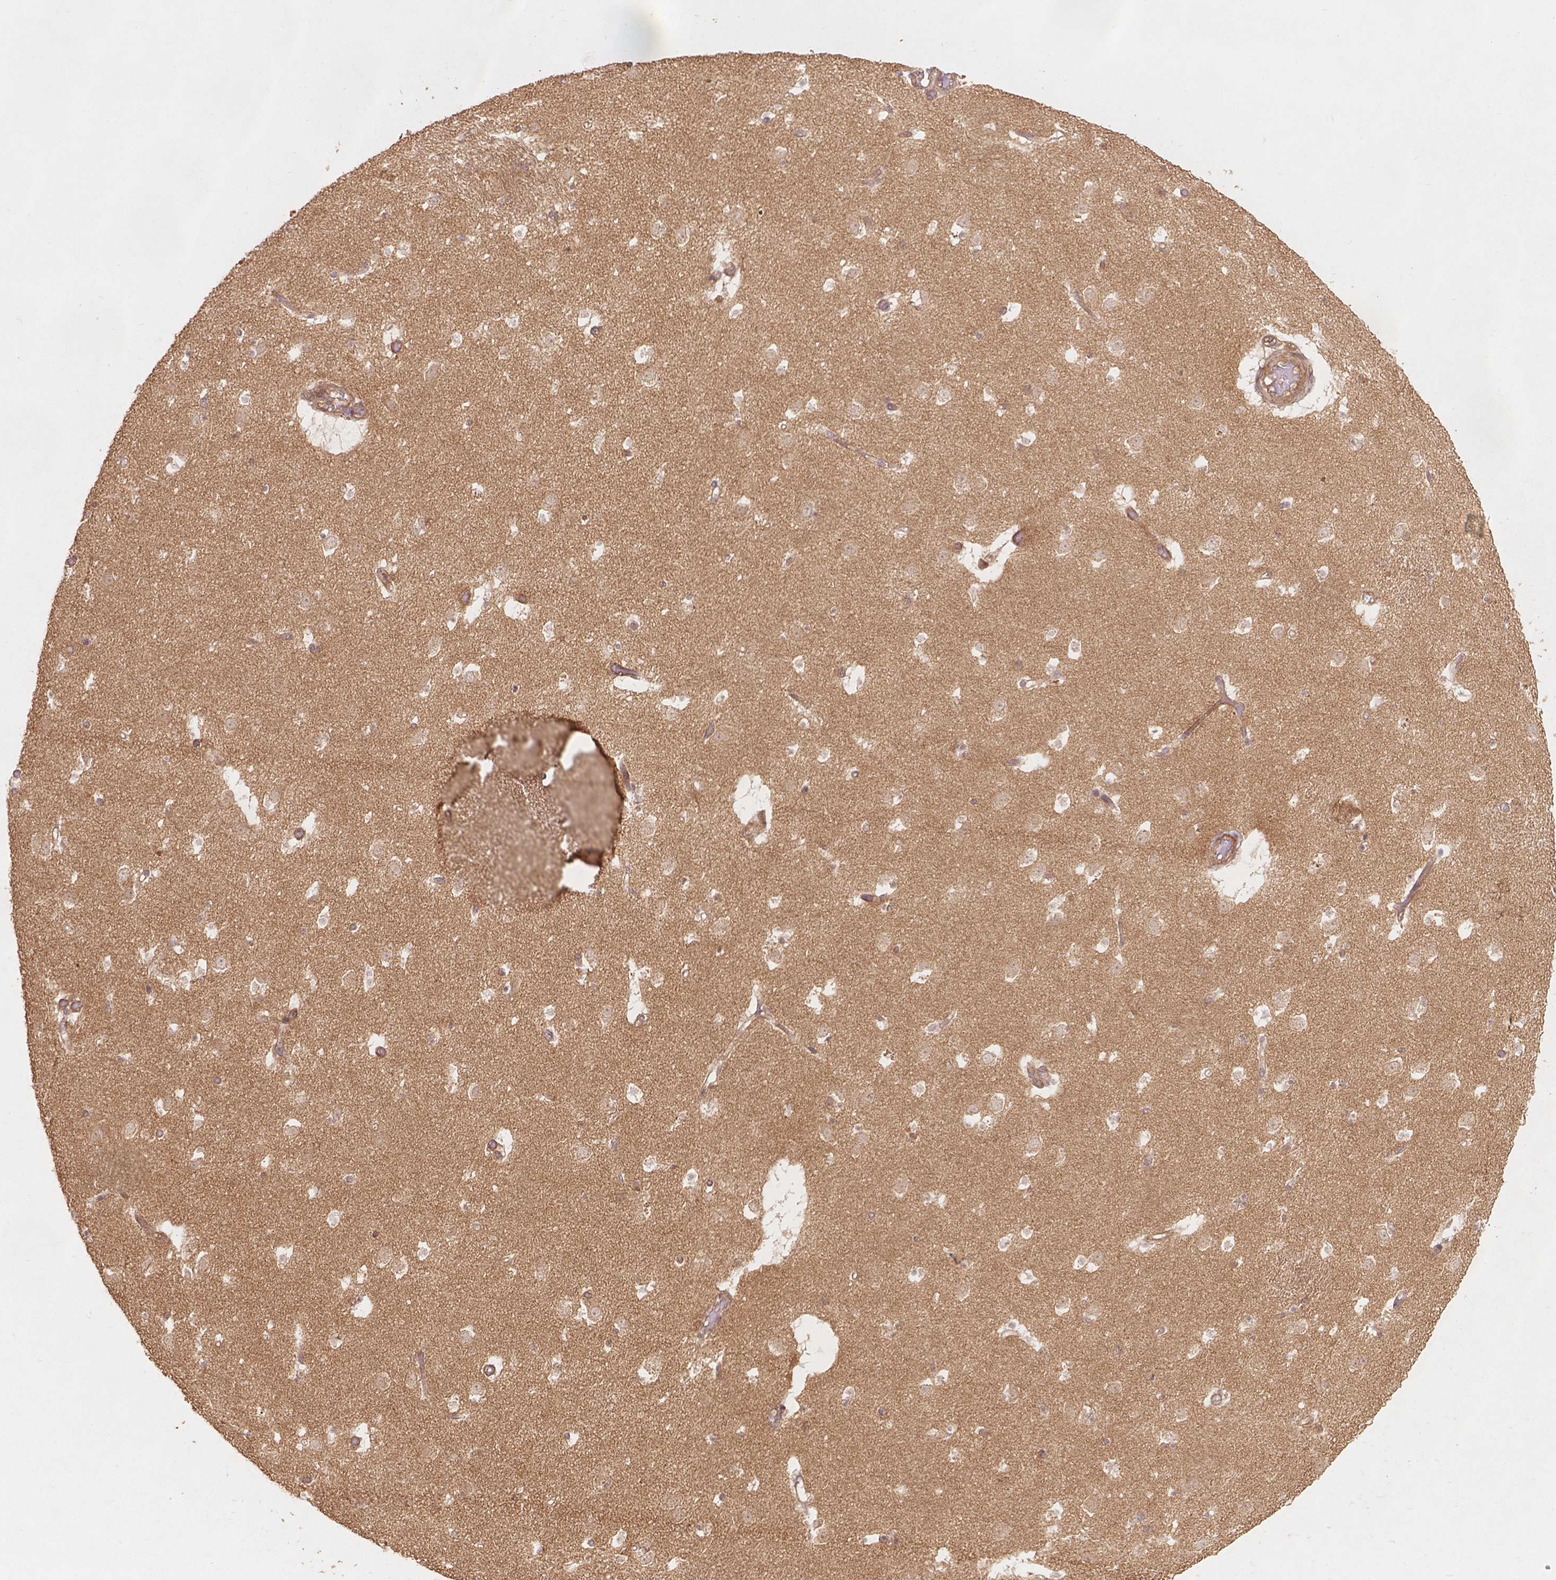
{"staining": {"intensity": "weak", "quantity": "25%-75%", "location": "cytoplasmic/membranous"}, "tissue": "caudate", "cell_type": "Glial cells", "image_type": "normal", "snomed": [{"axis": "morphology", "description": "Normal tissue, NOS"}, {"axis": "topography", "description": "Lateral ventricle wall"}], "caption": "Protein staining displays weak cytoplasmic/membranous positivity in approximately 25%-75% of glial cells in normal caudate. (Stains: DAB (3,3'-diaminobenzidine) in brown, nuclei in blue, Microscopy: brightfield microscopy at high magnification).", "gene": "XPR1", "patient": {"sex": "female", "age": 42}}